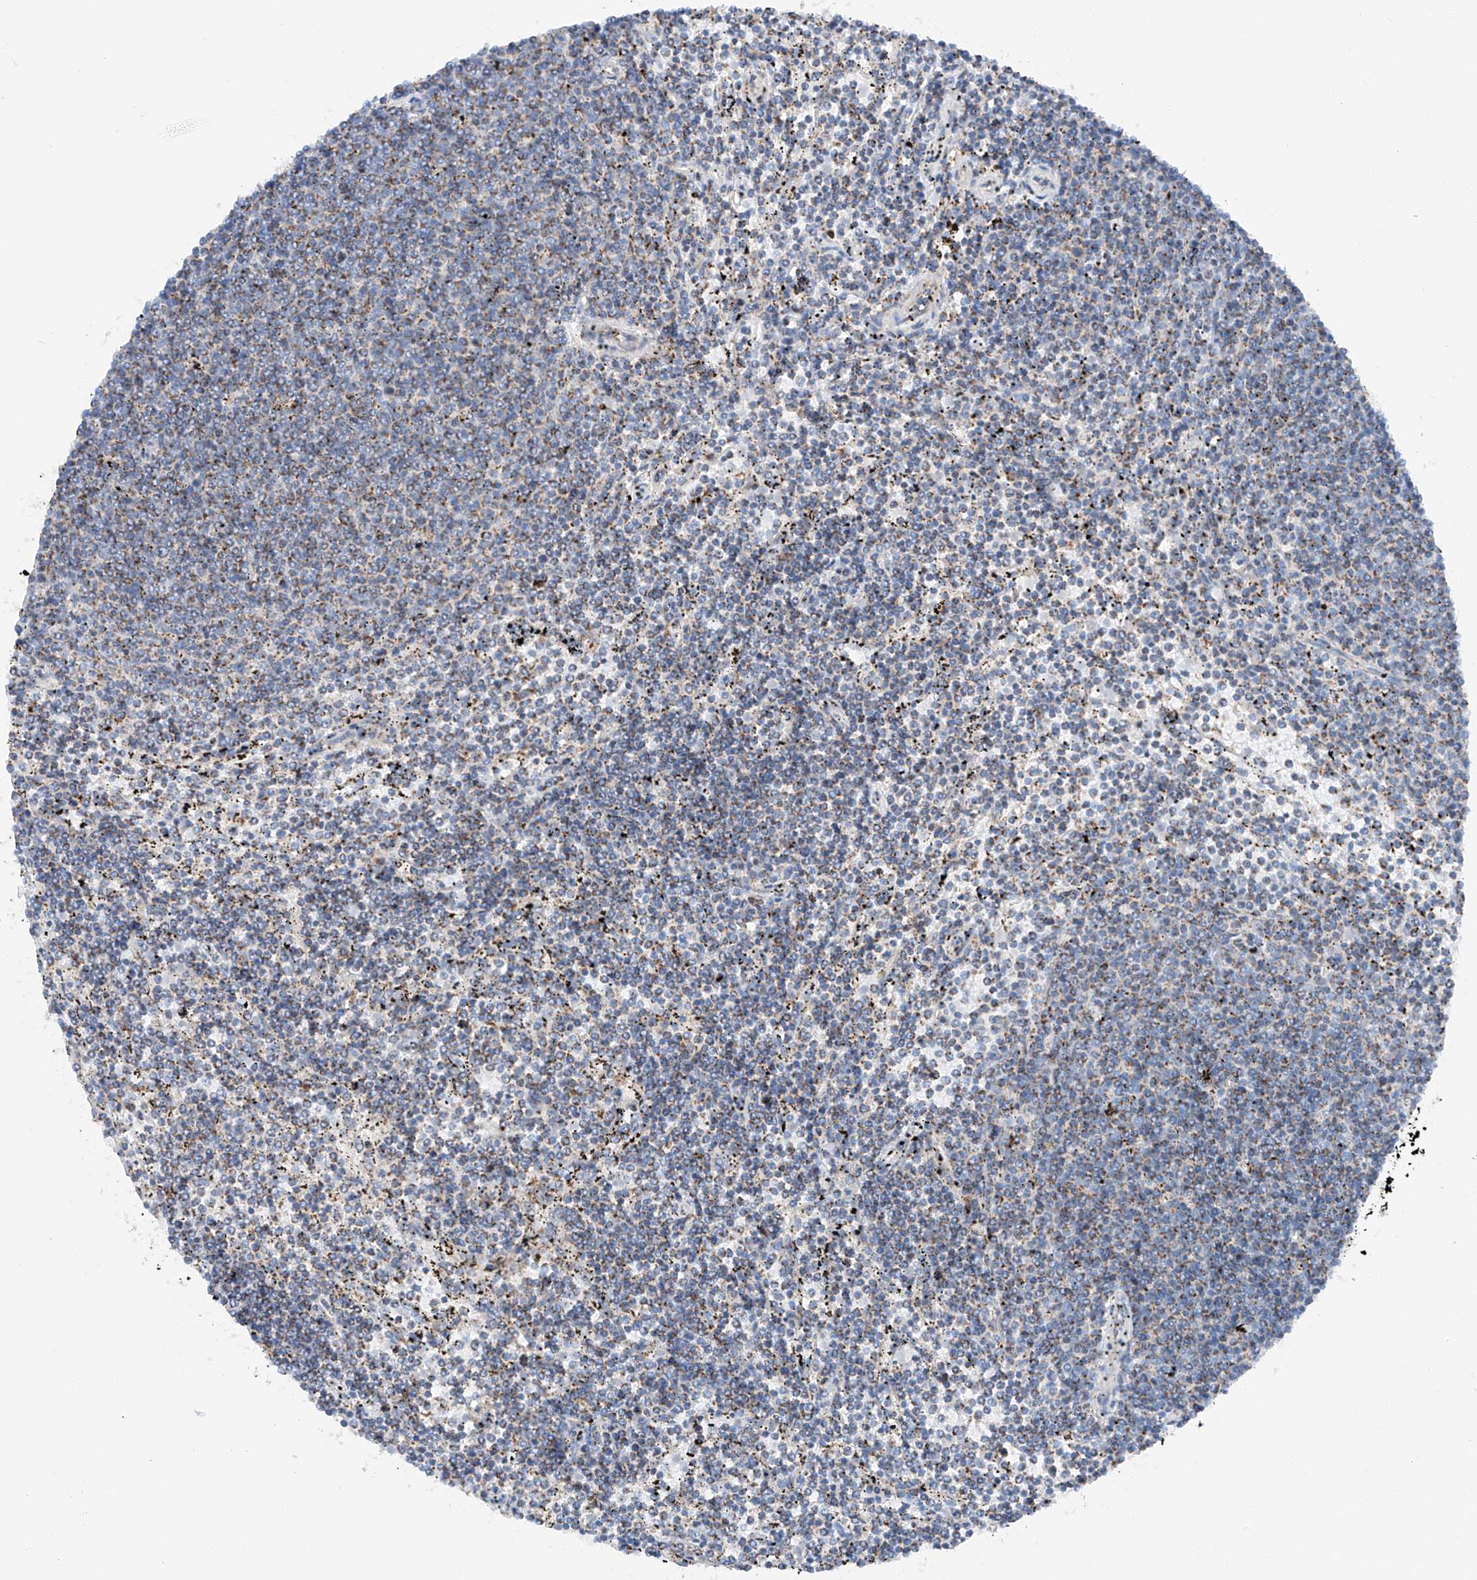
{"staining": {"intensity": "moderate", "quantity": "<25%", "location": "cytoplasmic/membranous"}, "tissue": "lymphoma", "cell_type": "Tumor cells", "image_type": "cancer", "snomed": [{"axis": "morphology", "description": "Malignant lymphoma, non-Hodgkin's type, Low grade"}, {"axis": "topography", "description": "Spleen"}], "caption": "DAB (3,3'-diaminobenzidine) immunohistochemical staining of malignant lymphoma, non-Hodgkin's type (low-grade) demonstrates moderate cytoplasmic/membranous protein expression in about <25% of tumor cells.", "gene": "MRAP", "patient": {"sex": "female", "age": 50}}